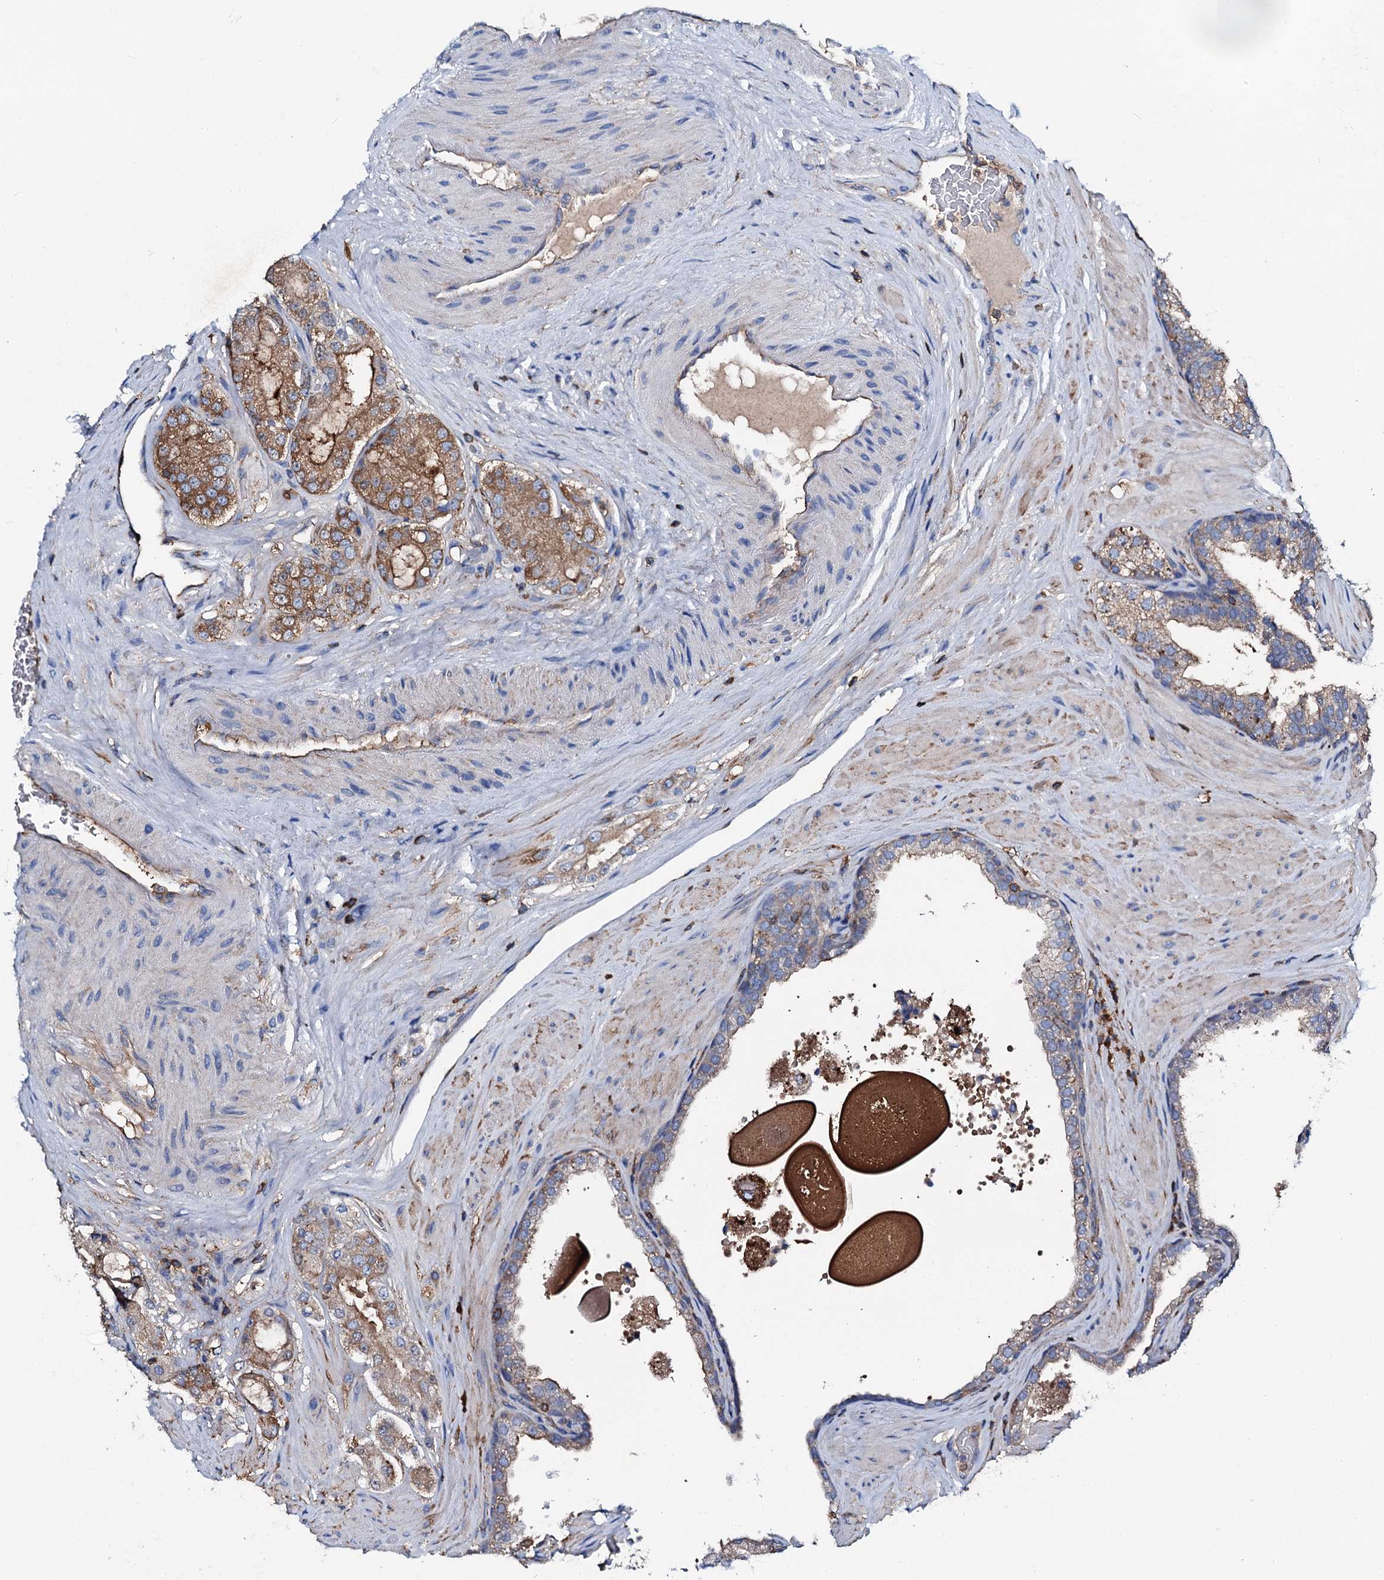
{"staining": {"intensity": "moderate", "quantity": ">75%", "location": "cytoplasmic/membranous"}, "tissue": "prostate cancer", "cell_type": "Tumor cells", "image_type": "cancer", "snomed": [{"axis": "morphology", "description": "Adenocarcinoma, High grade"}, {"axis": "topography", "description": "Prostate"}], "caption": "Prostate adenocarcinoma (high-grade) was stained to show a protein in brown. There is medium levels of moderate cytoplasmic/membranous expression in about >75% of tumor cells.", "gene": "MS4A4E", "patient": {"sex": "male", "age": 65}}